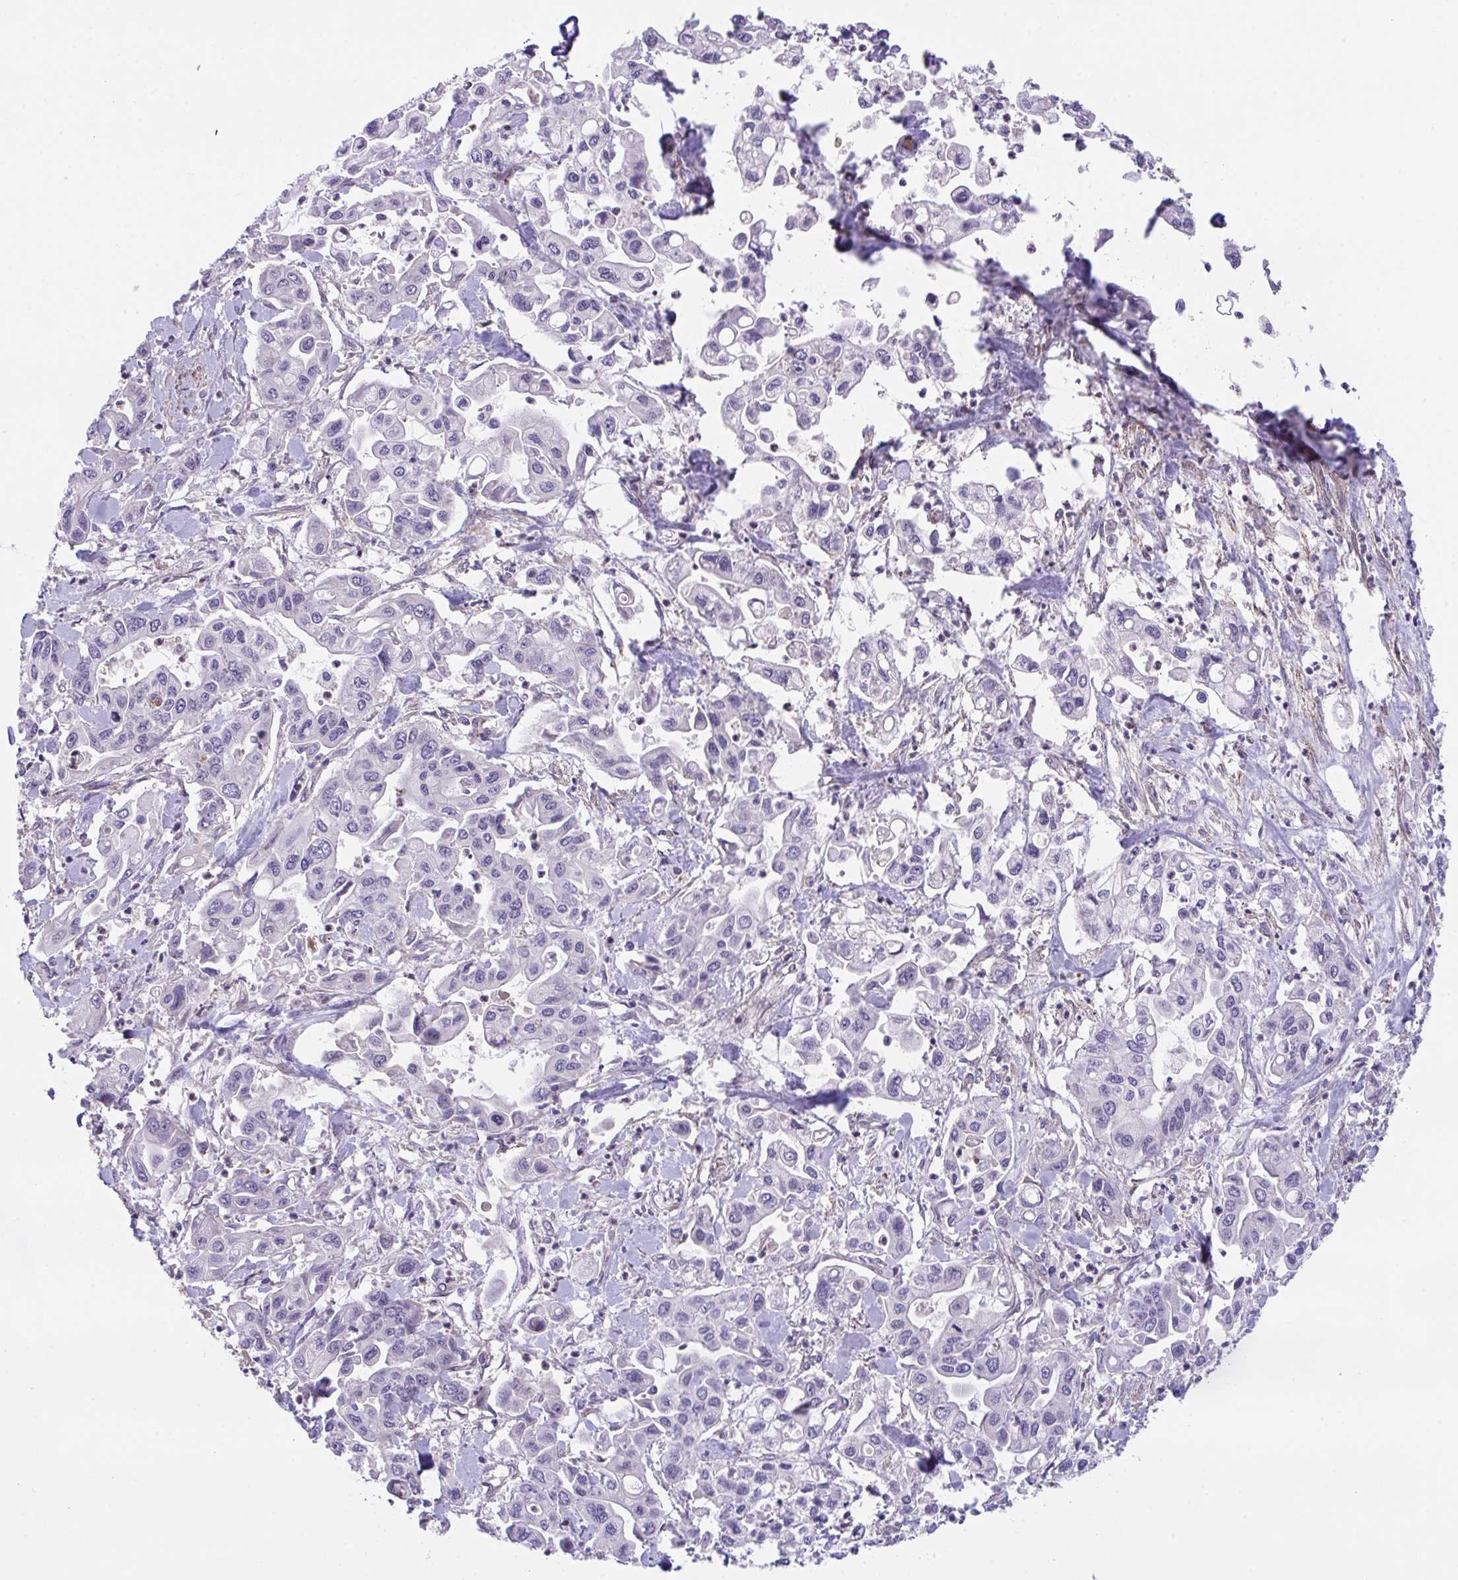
{"staining": {"intensity": "negative", "quantity": "none", "location": "none"}, "tissue": "pancreatic cancer", "cell_type": "Tumor cells", "image_type": "cancer", "snomed": [{"axis": "morphology", "description": "Adenocarcinoma, NOS"}, {"axis": "topography", "description": "Pancreas"}], "caption": "Histopathology image shows no significant protein expression in tumor cells of pancreatic adenocarcinoma. (IHC, brightfield microscopy, high magnification).", "gene": "RHOXF1", "patient": {"sex": "male", "age": 62}}